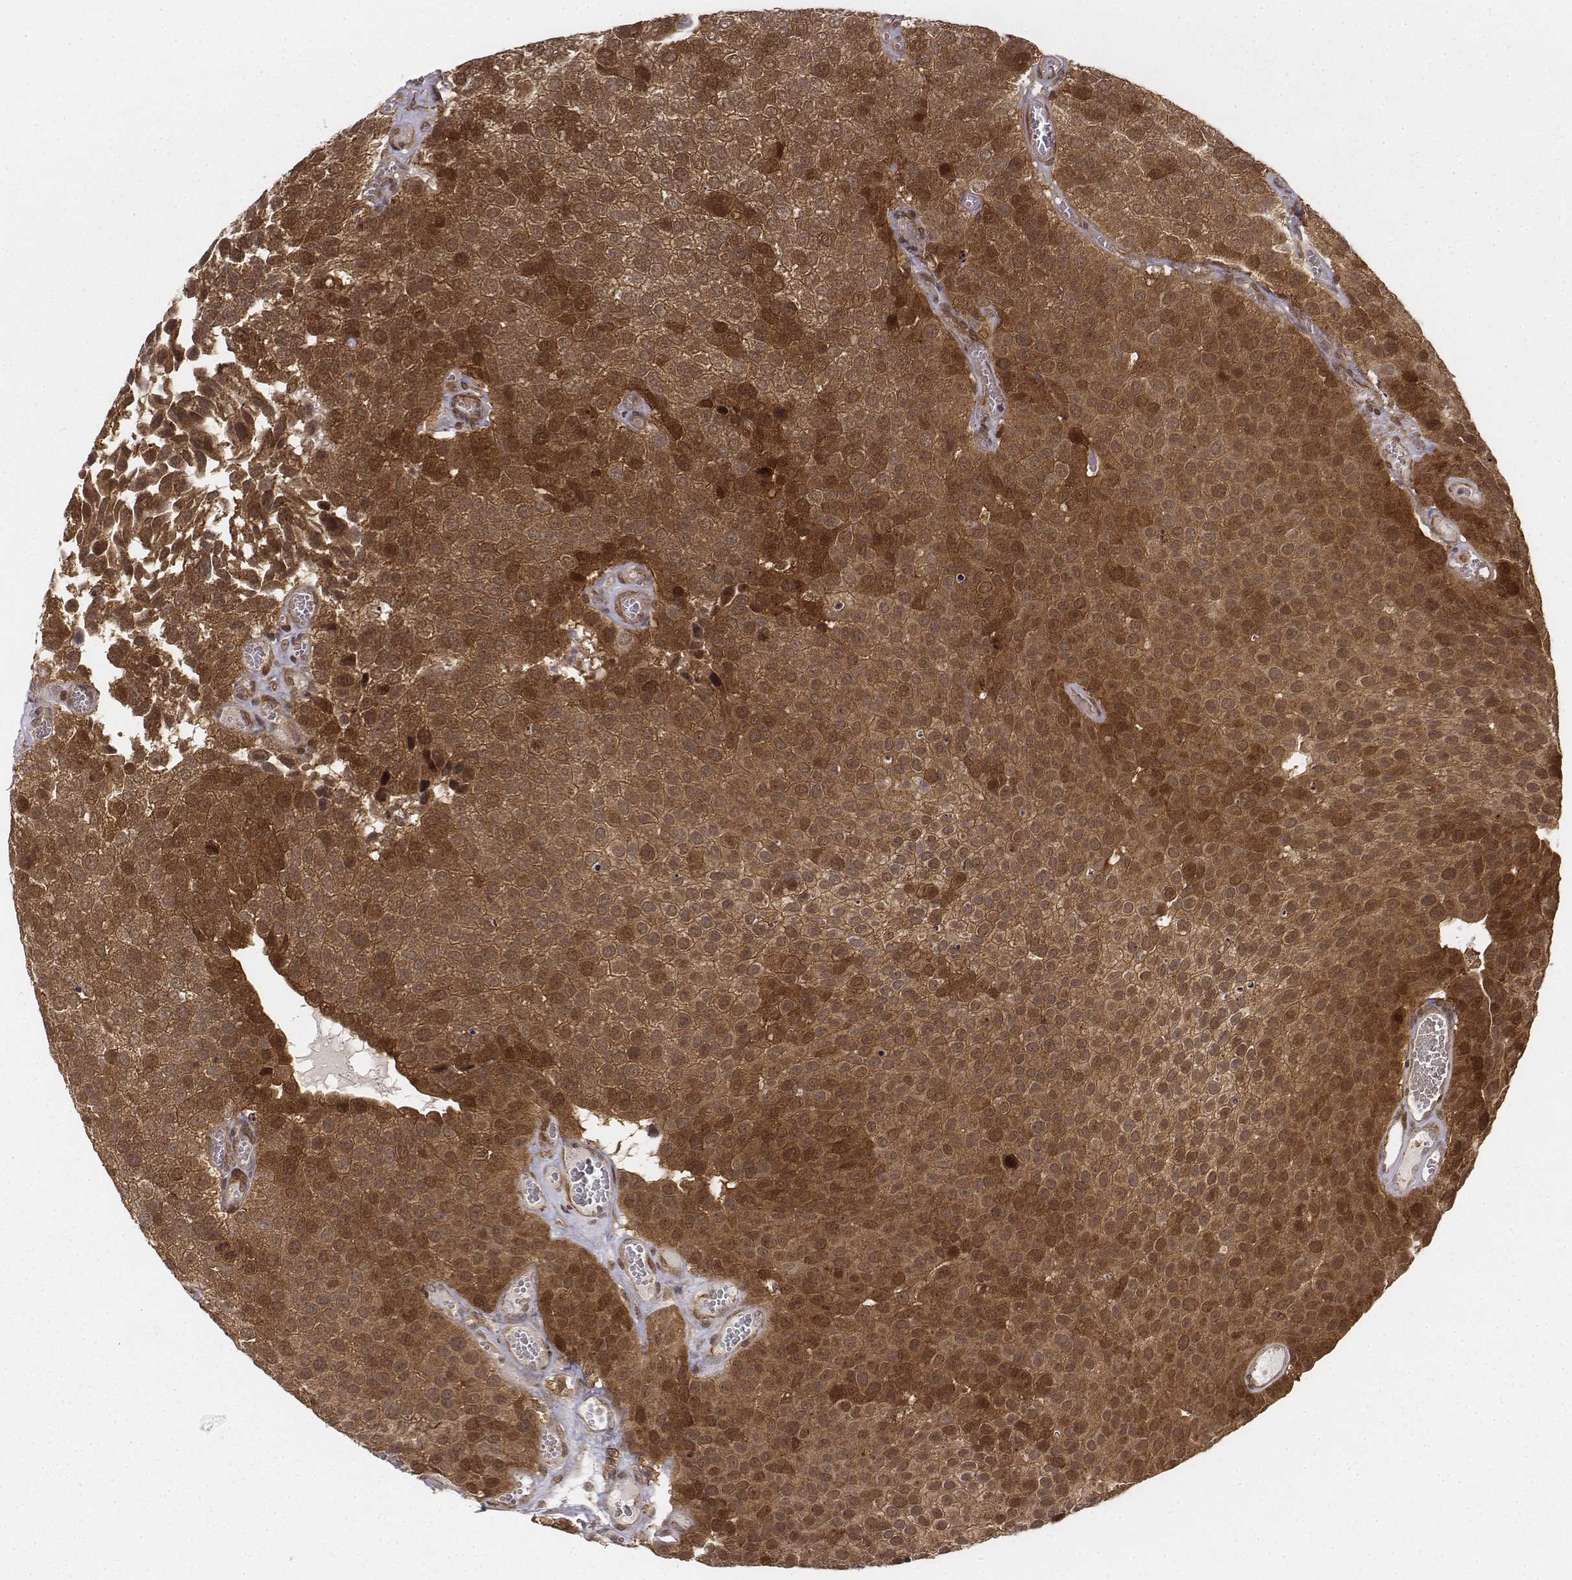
{"staining": {"intensity": "strong", "quantity": ">75%", "location": "cytoplasmic/membranous,nuclear"}, "tissue": "urothelial cancer", "cell_type": "Tumor cells", "image_type": "cancer", "snomed": [{"axis": "morphology", "description": "Urothelial carcinoma, Low grade"}, {"axis": "topography", "description": "Urinary bladder"}], "caption": "High-magnification brightfield microscopy of low-grade urothelial carcinoma stained with DAB (brown) and counterstained with hematoxylin (blue). tumor cells exhibit strong cytoplasmic/membranous and nuclear staining is appreciated in about>75% of cells.", "gene": "ZFYVE19", "patient": {"sex": "female", "age": 69}}